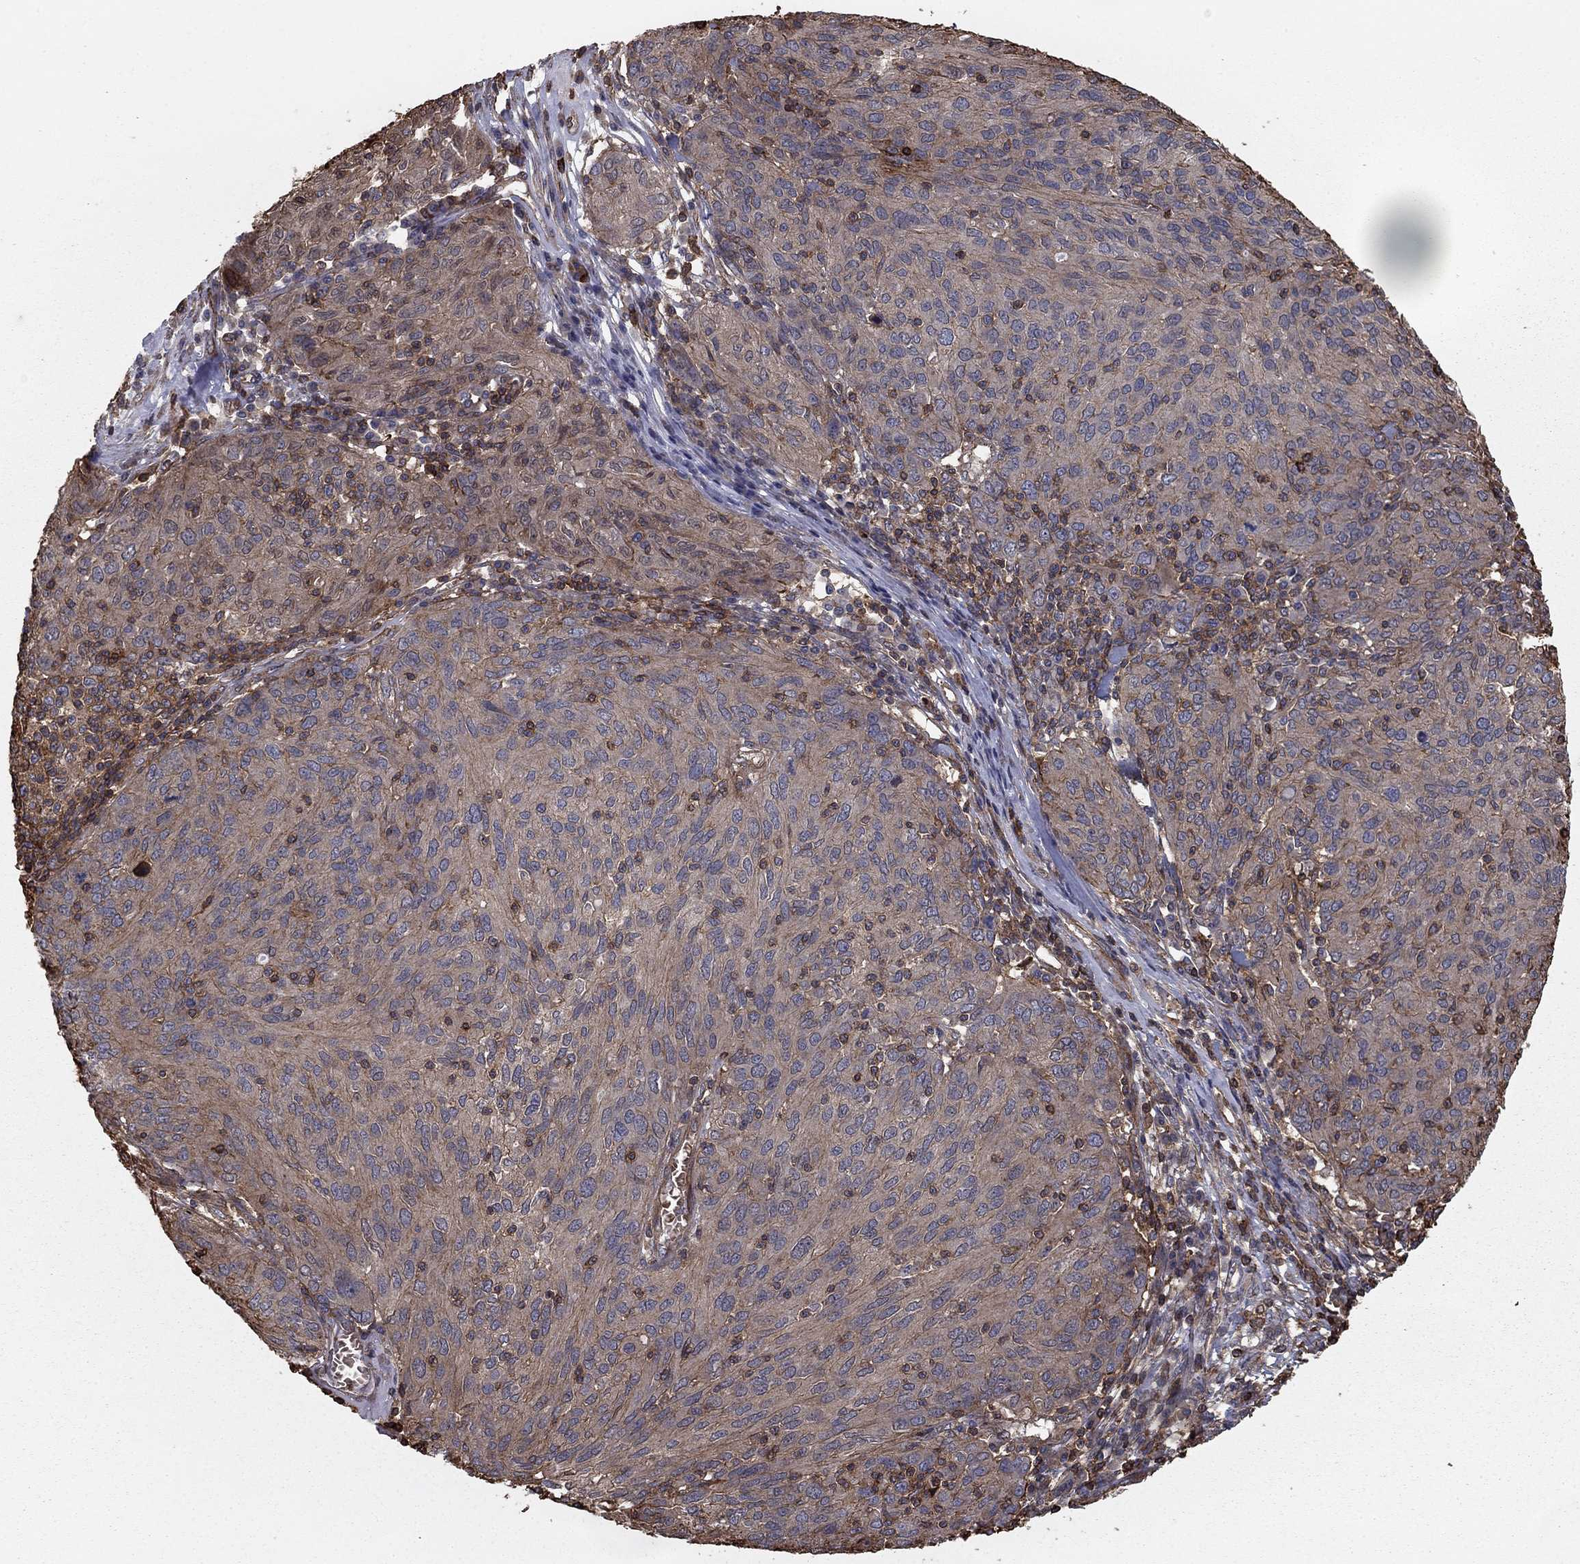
{"staining": {"intensity": "negative", "quantity": "none", "location": "none"}, "tissue": "ovarian cancer", "cell_type": "Tumor cells", "image_type": "cancer", "snomed": [{"axis": "morphology", "description": "Carcinoma, endometroid"}, {"axis": "topography", "description": "Ovary"}], "caption": "DAB (3,3'-diaminobenzidine) immunohistochemical staining of ovarian cancer (endometroid carcinoma) displays no significant staining in tumor cells.", "gene": "HABP4", "patient": {"sex": "female", "age": 50}}